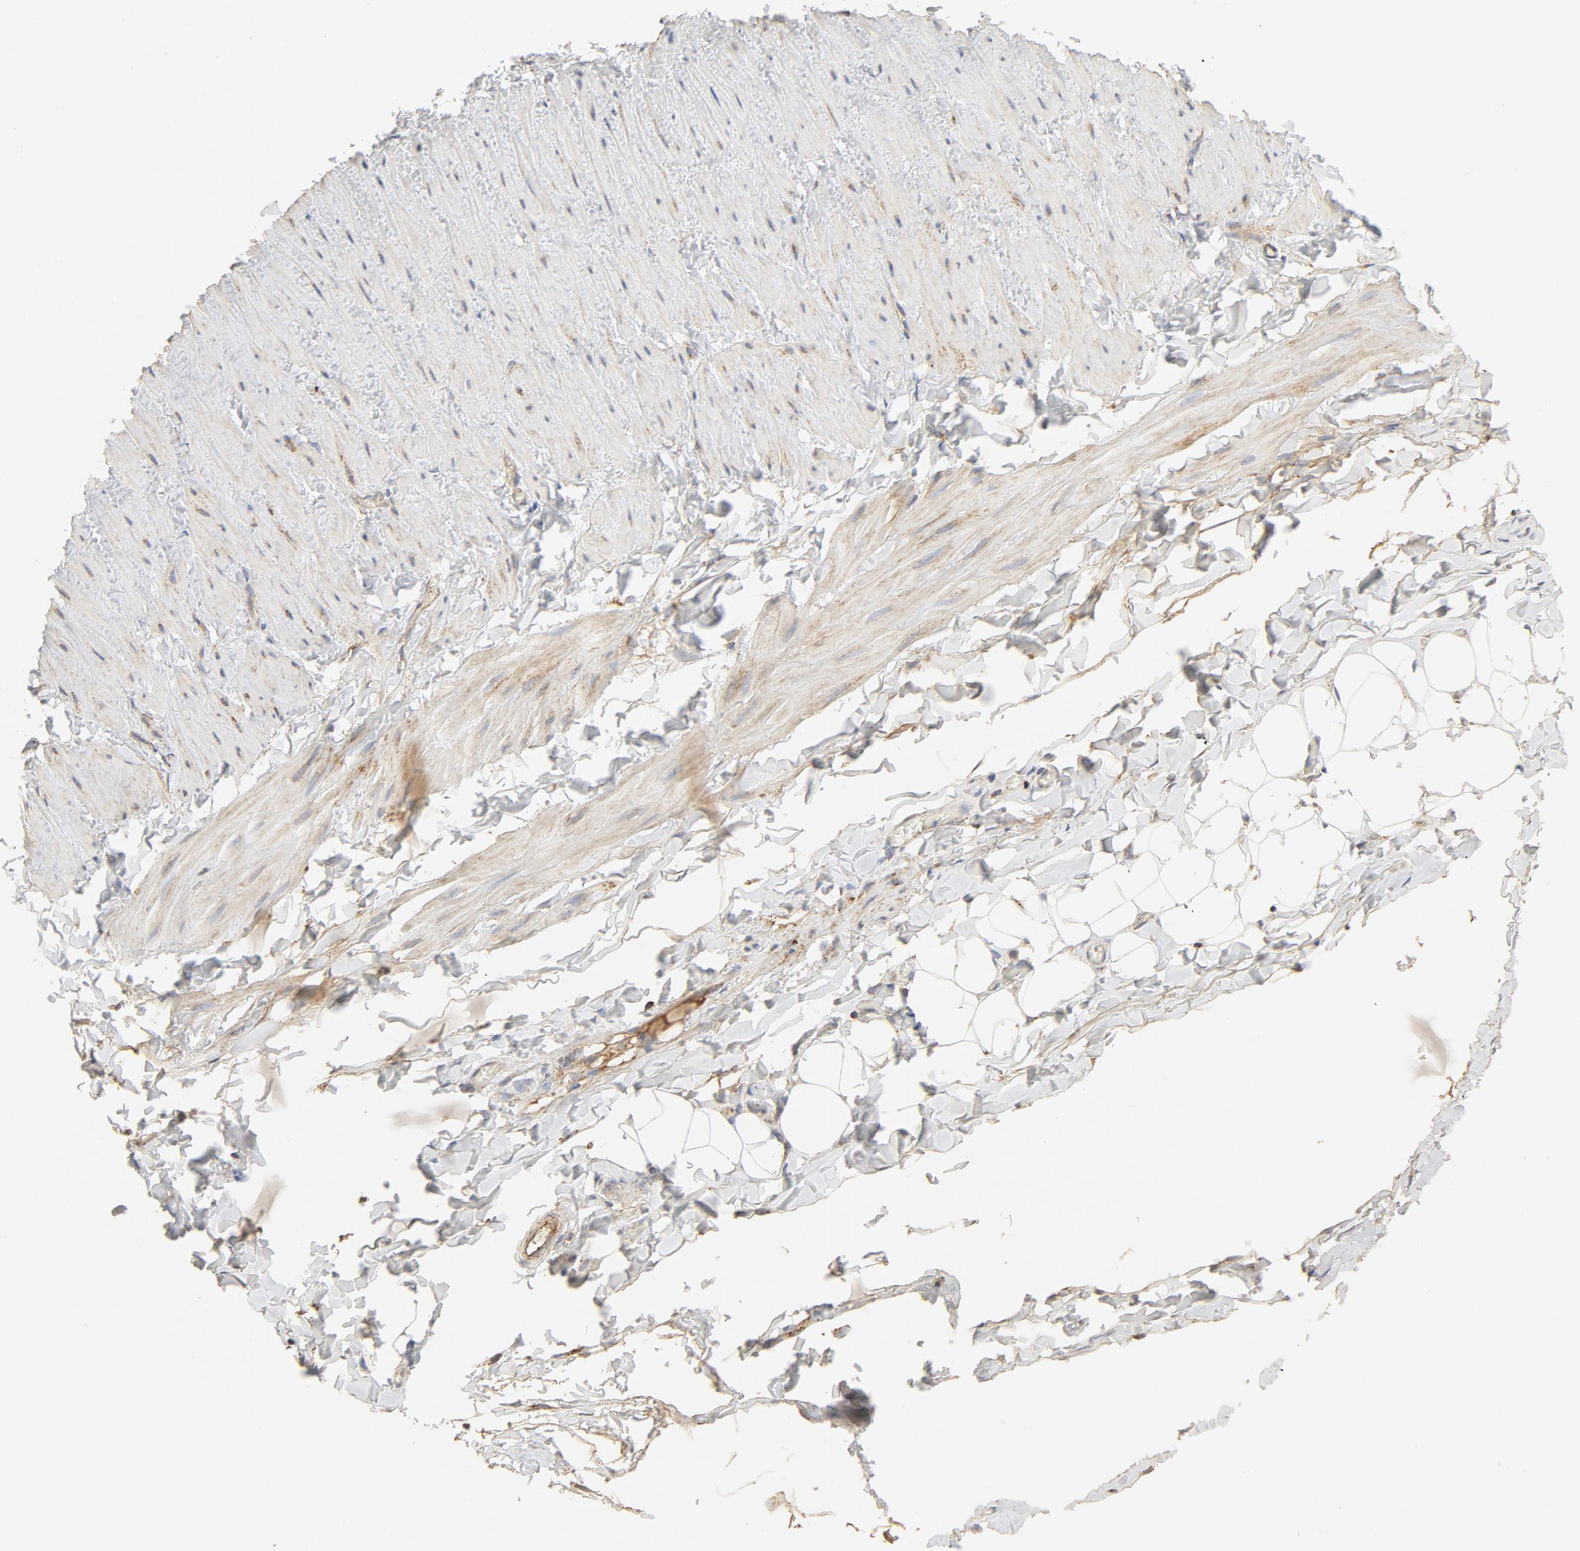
{"staining": {"intensity": "moderate", "quantity": "25%-75%", "location": "cytoplasmic/membranous"}, "tissue": "adipose tissue", "cell_type": "Adipocytes", "image_type": "normal", "snomed": [{"axis": "morphology", "description": "Normal tissue, NOS"}, {"axis": "topography", "description": "Soft tissue"}], "caption": "DAB (3,3'-diaminobenzidine) immunohistochemical staining of normal adipose tissue shows moderate cytoplasmic/membranous protein expression in about 25%-75% of adipocytes. (DAB IHC with brightfield microscopy, high magnification).", "gene": "PCNX4", "patient": {"sex": "male", "age": 26}}